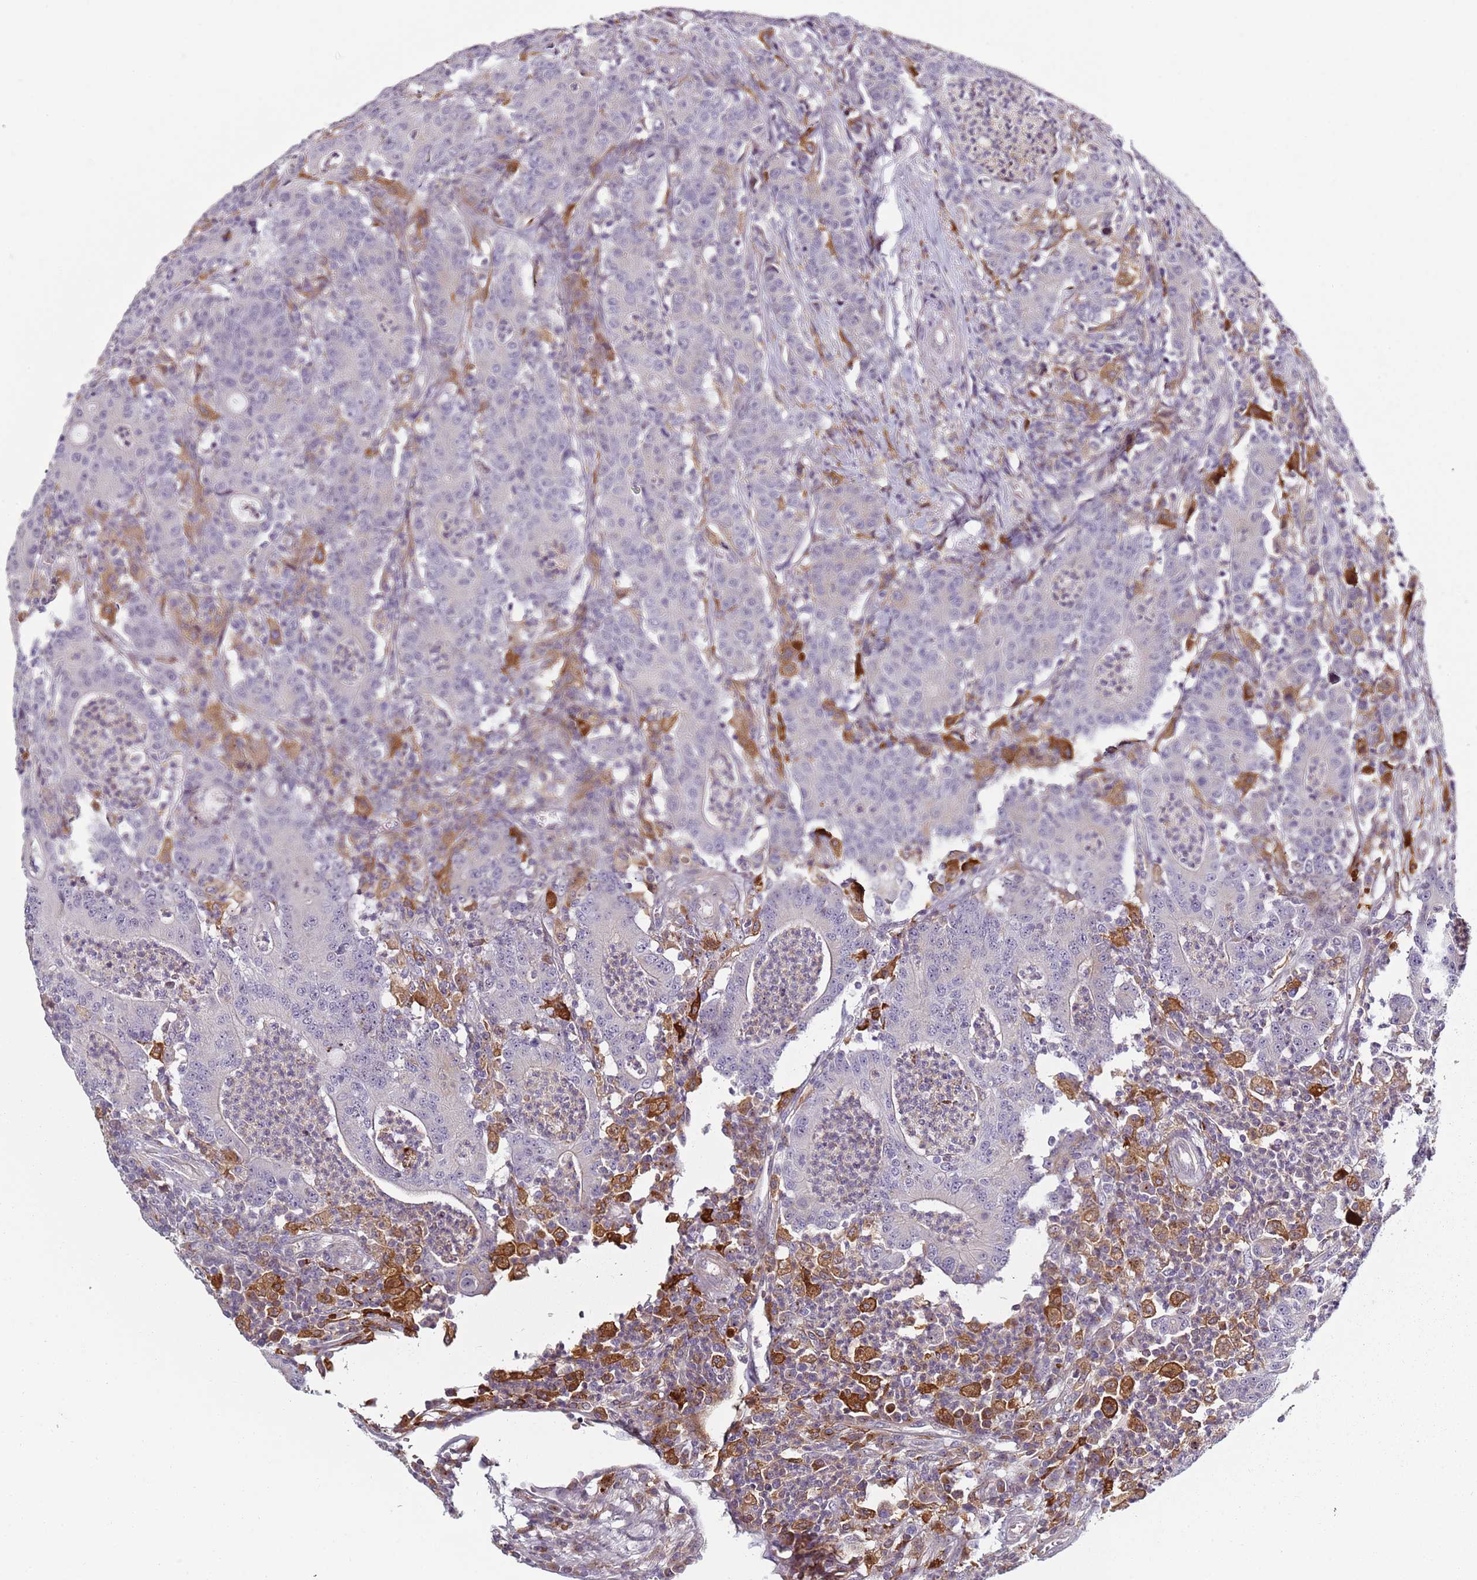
{"staining": {"intensity": "negative", "quantity": "none", "location": "none"}, "tissue": "colorectal cancer", "cell_type": "Tumor cells", "image_type": "cancer", "snomed": [{"axis": "morphology", "description": "Adenocarcinoma, NOS"}, {"axis": "topography", "description": "Colon"}], "caption": "Immunohistochemistry (IHC) photomicrograph of neoplastic tissue: adenocarcinoma (colorectal) stained with DAB (3,3'-diaminobenzidine) reveals no significant protein expression in tumor cells. (DAB (3,3'-diaminobenzidine) immunohistochemistry (IHC), high magnification).", "gene": "CC2D2B", "patient": {"sex": "male", "age": 83}}